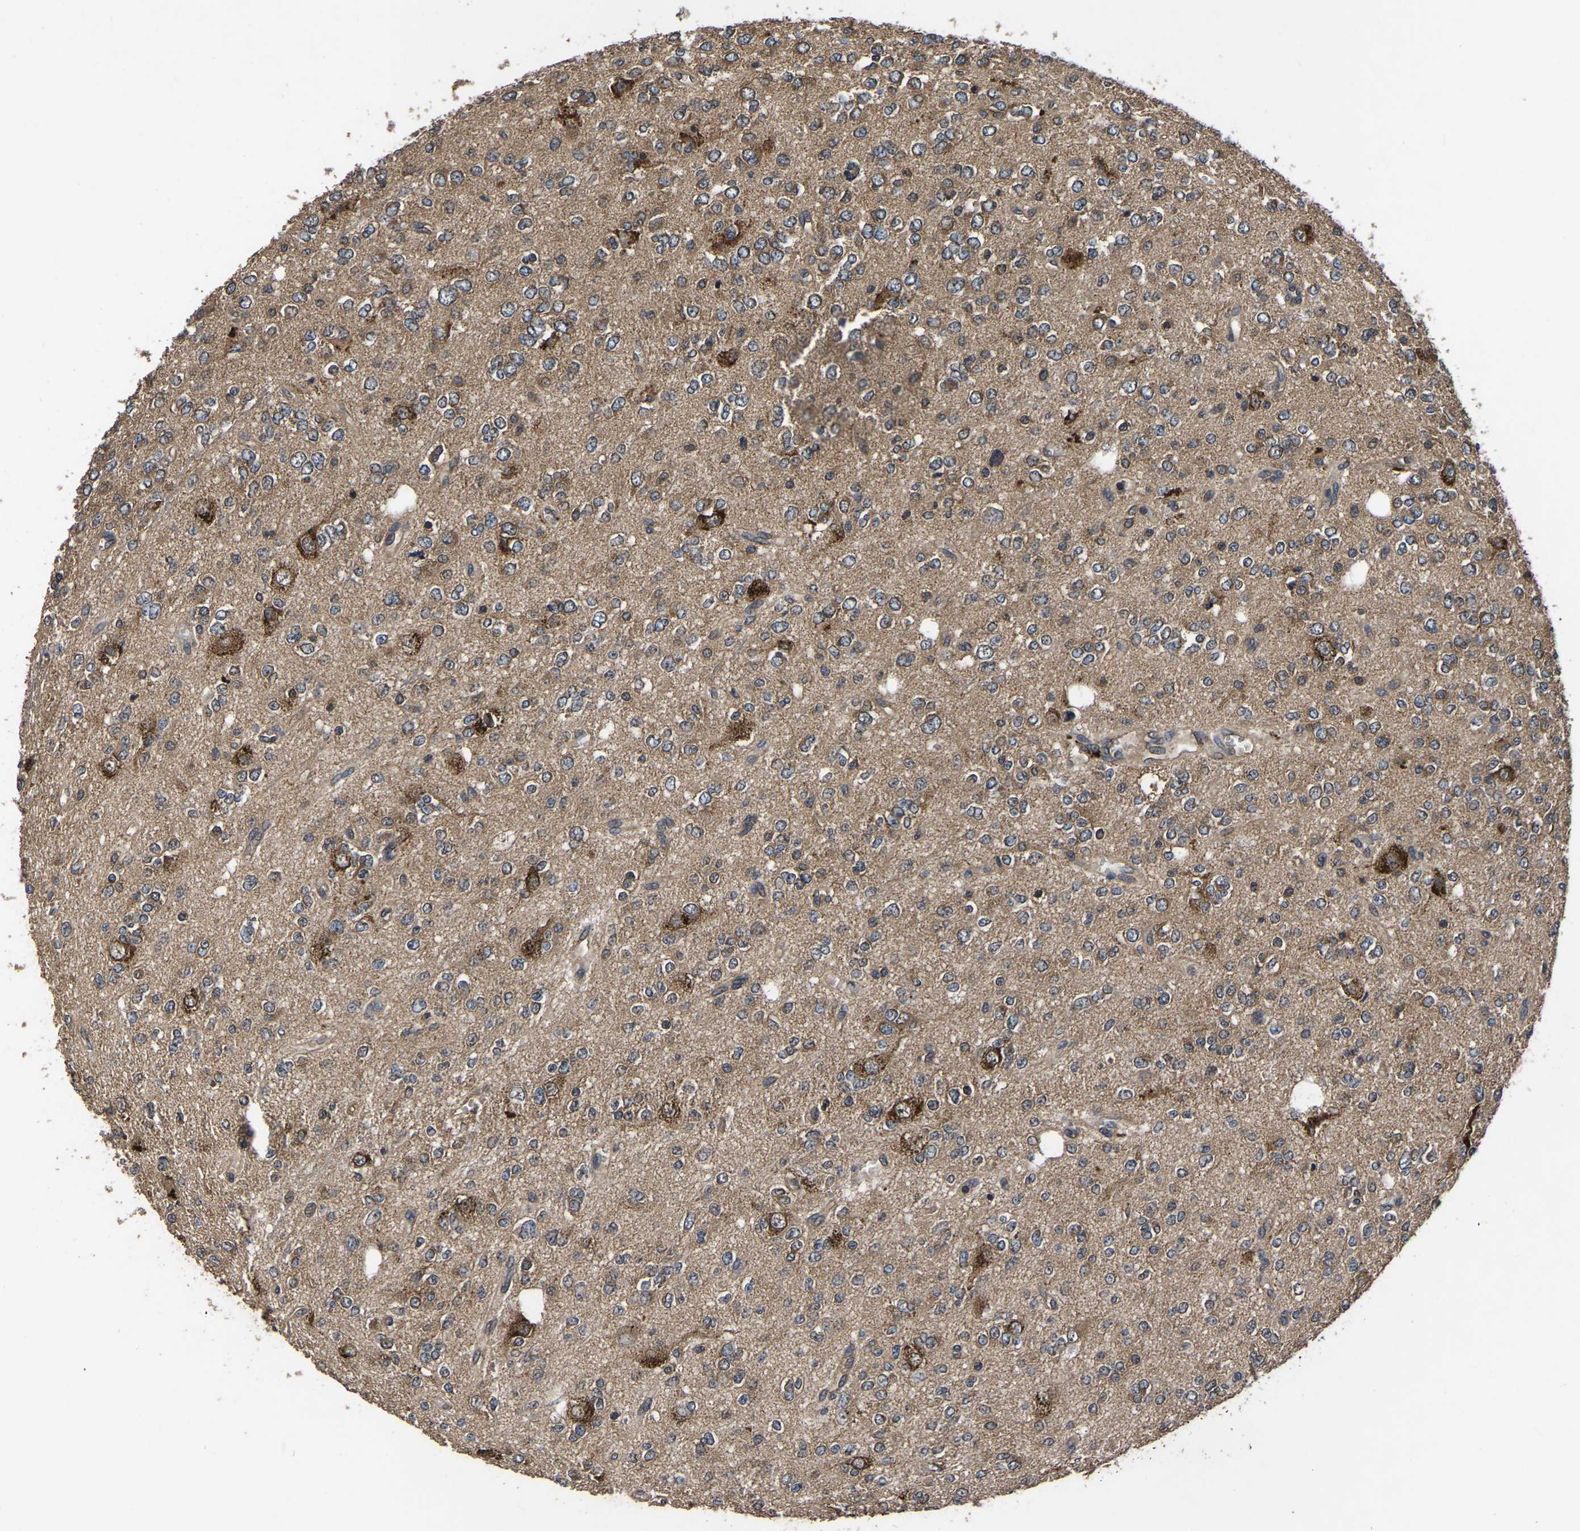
{"staining": {"intensity": "moderate", "quantity": "25%-75%", "location": "cytoplasmic/membranous"}, "tissue": "glioma", "cell_type": "Tumor cells", "image_type": "cancer", "snomed": [{"axis": "morphology", "description": "Glioma, malignant, Low grade"}, {"axis": "topography", "description": "Brain"}], "caption": "This micrograph reveals immunohistochemistry staining of human malignant glioma (low-grade), with medium moderate cytoplasmic/membranous staining in about 25%-75% of tumor cells.", "gene": "CRYZL1", "patient": {"sex": "male", "age": 38}}